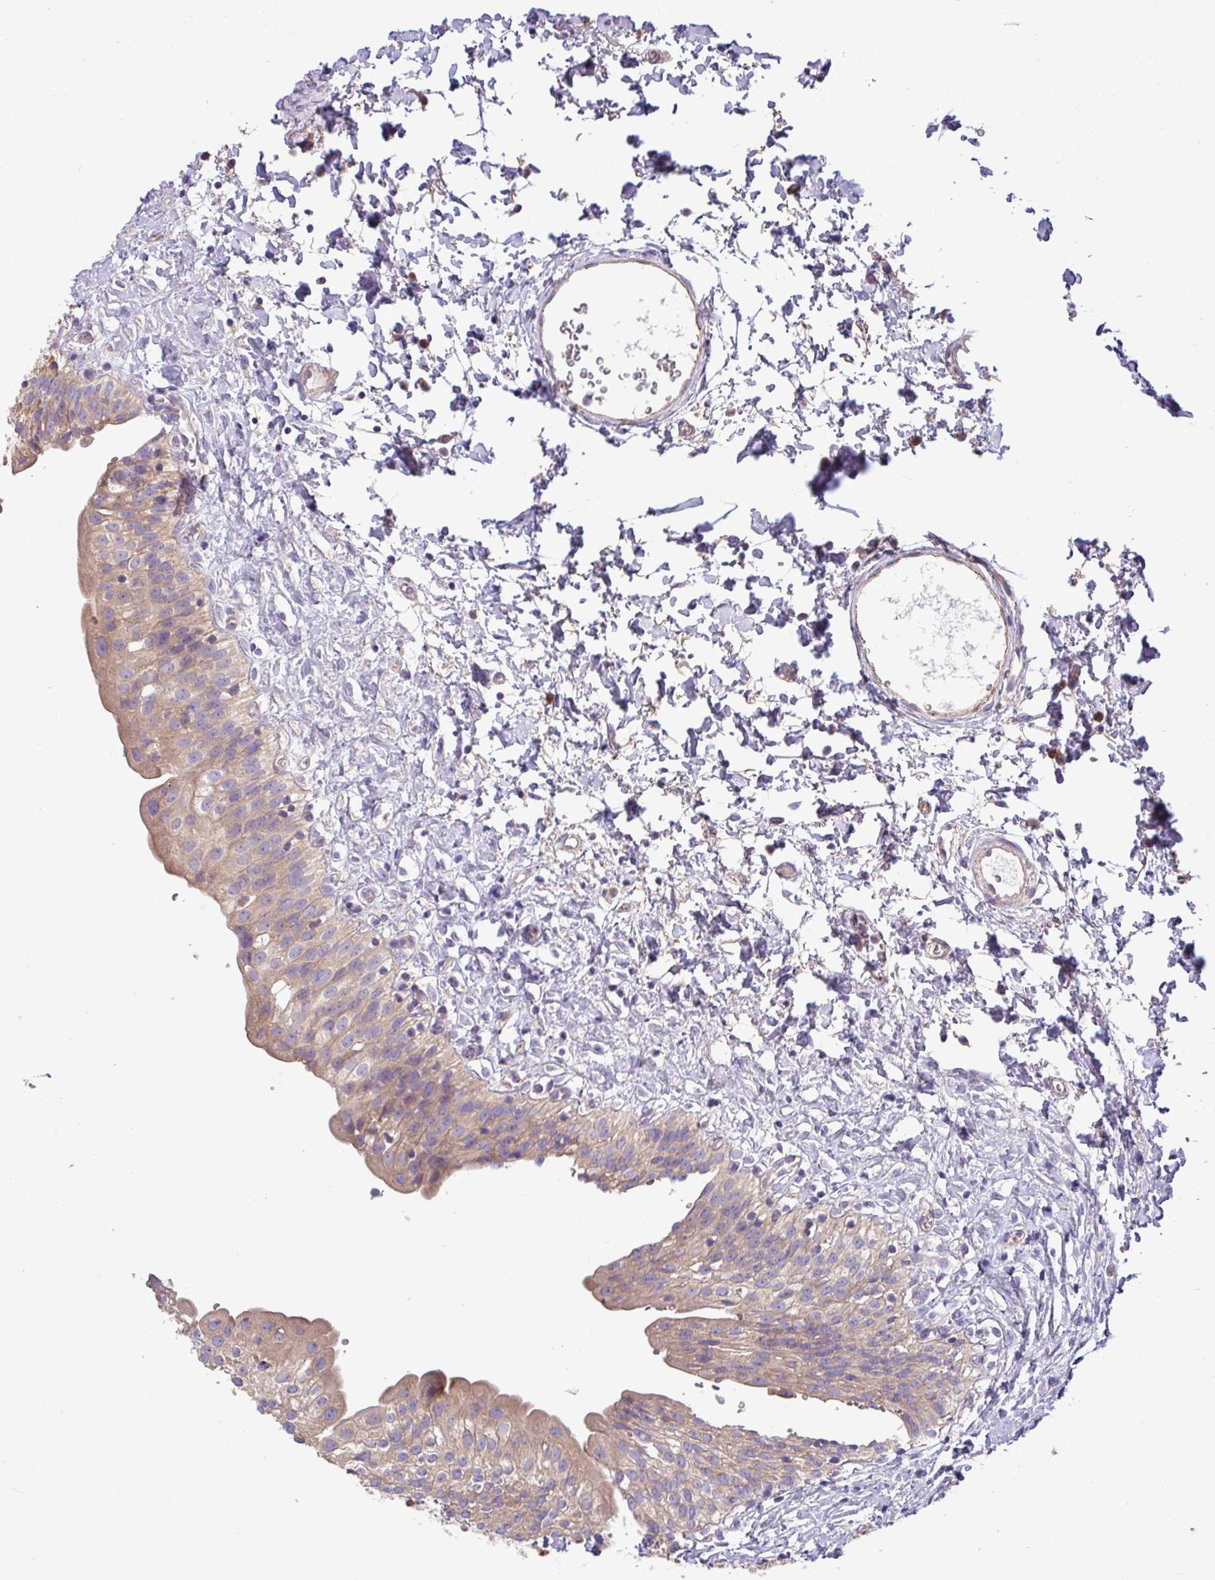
{"staining": {"intensity": "moderate", "quantity": "25%-75%", "location": "cytoplasmic/membranous"}, "tissue": "urinary bladder", "cell_type": "Urothelial cells", "image_type": "normal", "snomed": [{"axis": "morphology", "description": "Normal tissue, NOS"}, {"axis": "topography", "description": "Urinary bladder"}], "caption": "Immunohistochemistry (DAB) staining of normal urinary bladder demonstrates moderate cytoplasmic/membranous protein positivity in about 25%-75% of urothelial cells.", "gene": "PPM1J", "patient": {"sex": "male", "age": 51}}